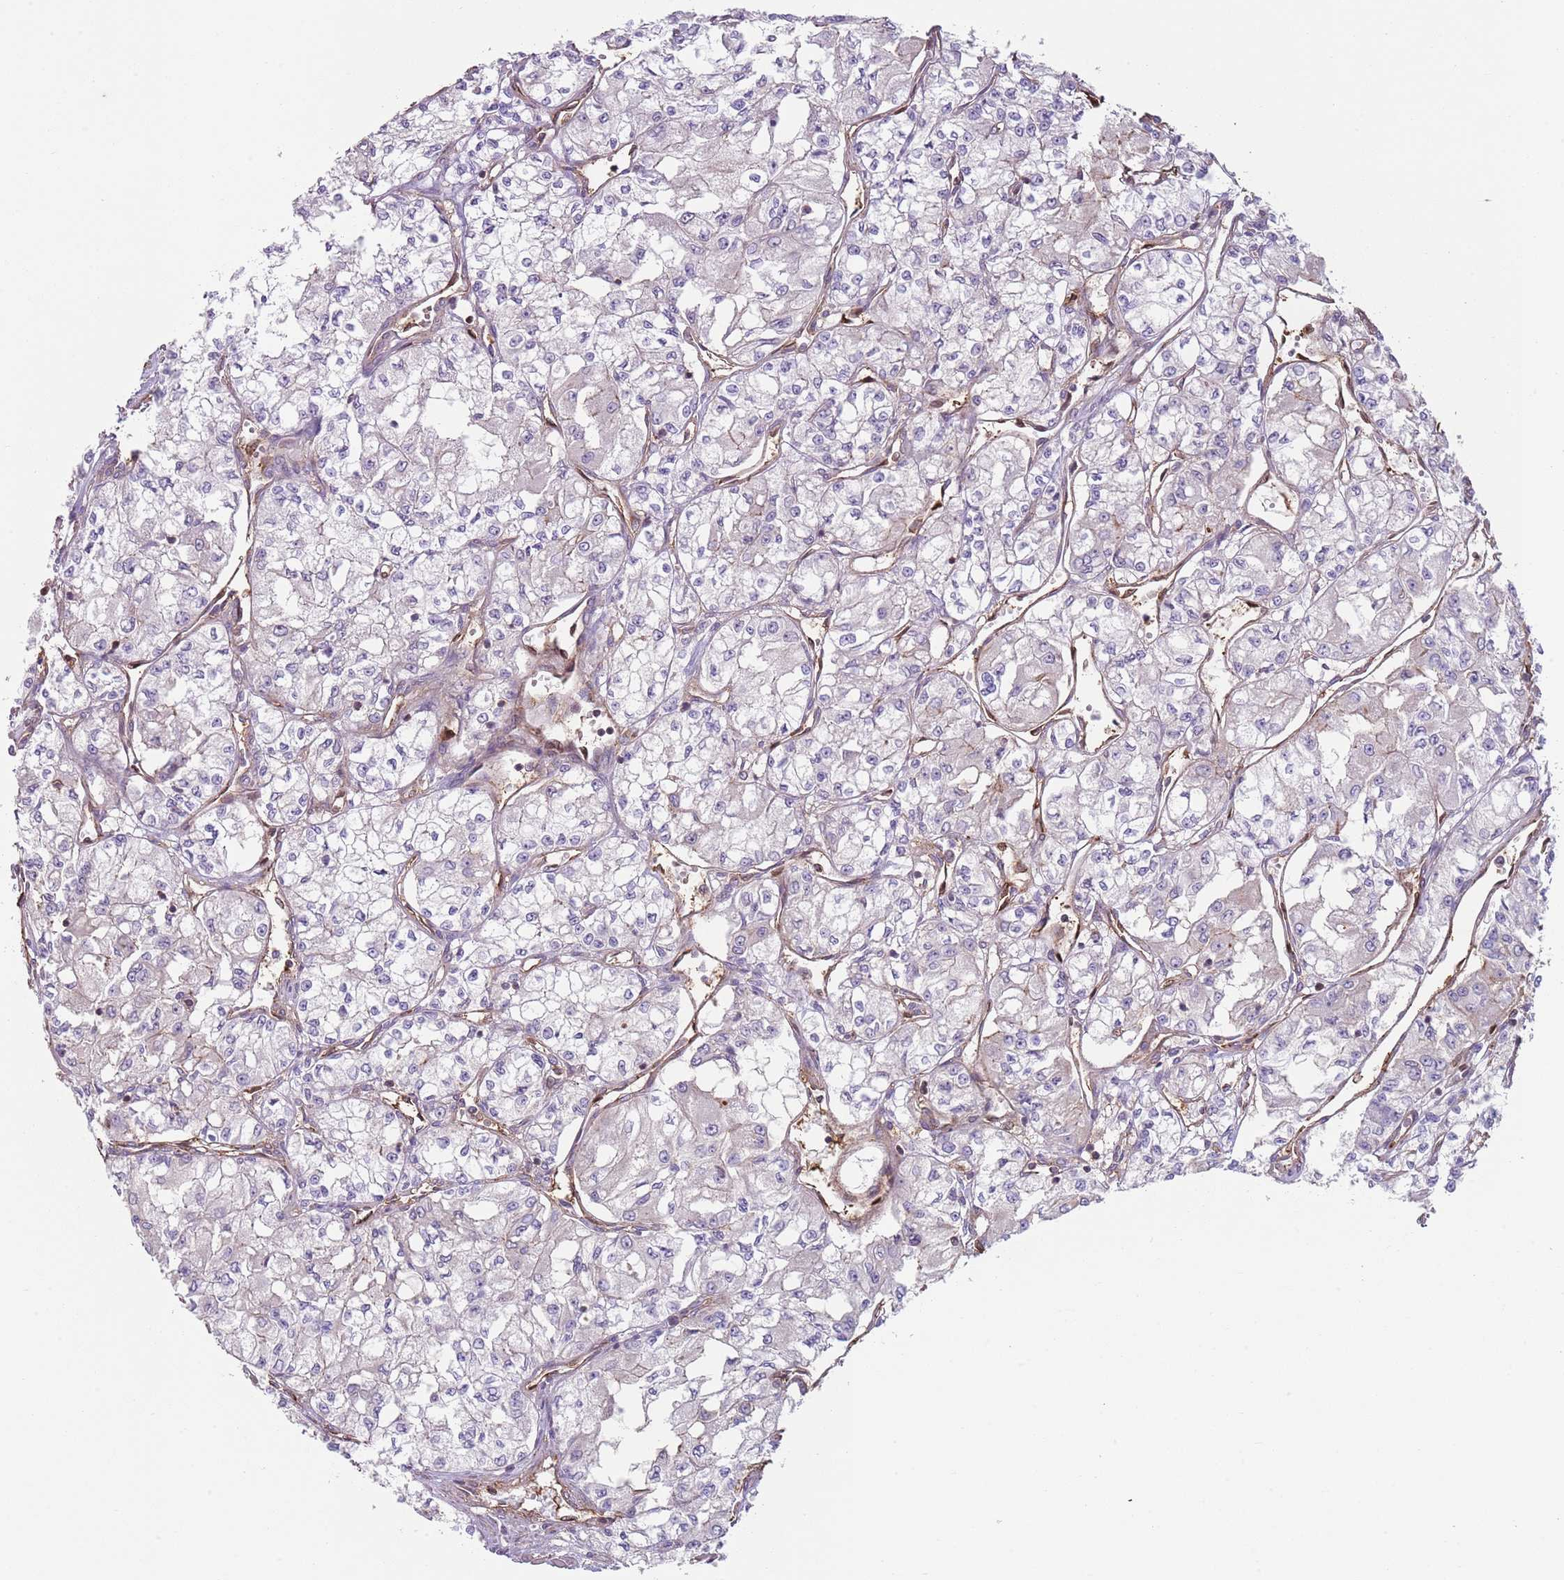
{"staining": {"intensity": "negative", "quantity": "none", "location": "none"}, "tissue": "renal cancer", "cell_type": "Tumor cells", "image_type": "cancer", "snomed": [{"axis": "morphology", "description": "Adenocarcinoma, NOS"}, {"axis": "topography", "description": "Kidney"}], "caption": "Protein analysis of renal cancer reveals no significant expression in tumor cells.", "gene": "GNAI3", "patient": {"sex": "male", "age": 59}}